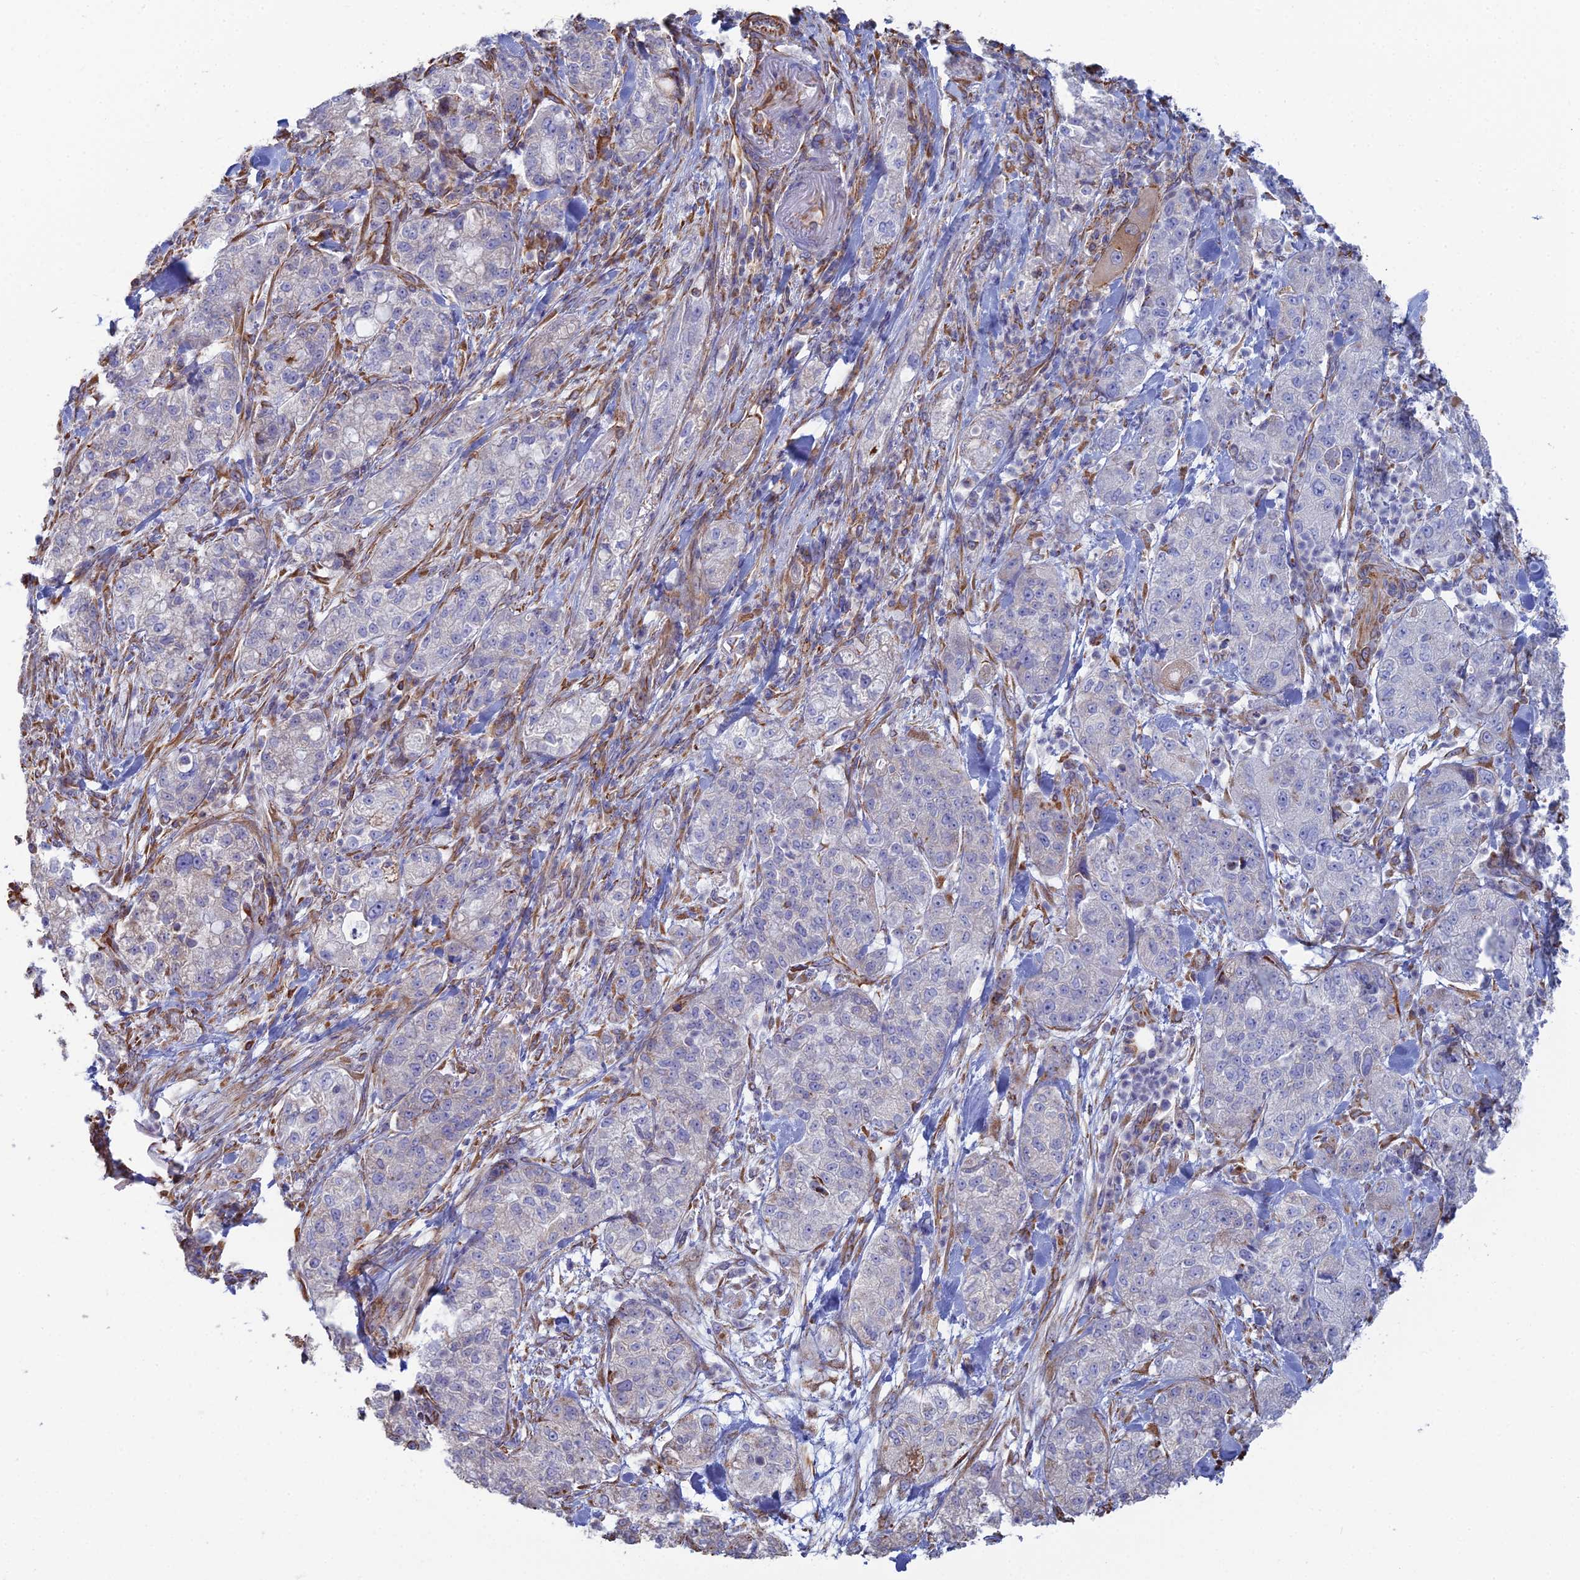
{"staining": {"intensity": "negative", "quantity": "none", "location": "none"}, "tissue": "pancreatic cancer", "cell_type": "Tumor cells", "image_type": "cancer", "snomed": [{"axis": "morphology", "description": "Adenocarcinoma, NOS"}, {"axis": "topography", "description": "Pancreas"}], "caption": "The immunohistochemistry image has no significant positivity in tumor cells of pancreatic cancer (adenocarcinoma) tissue.", "gene": "CLVS2", "patient": {"sex": "female", "age": 78}}